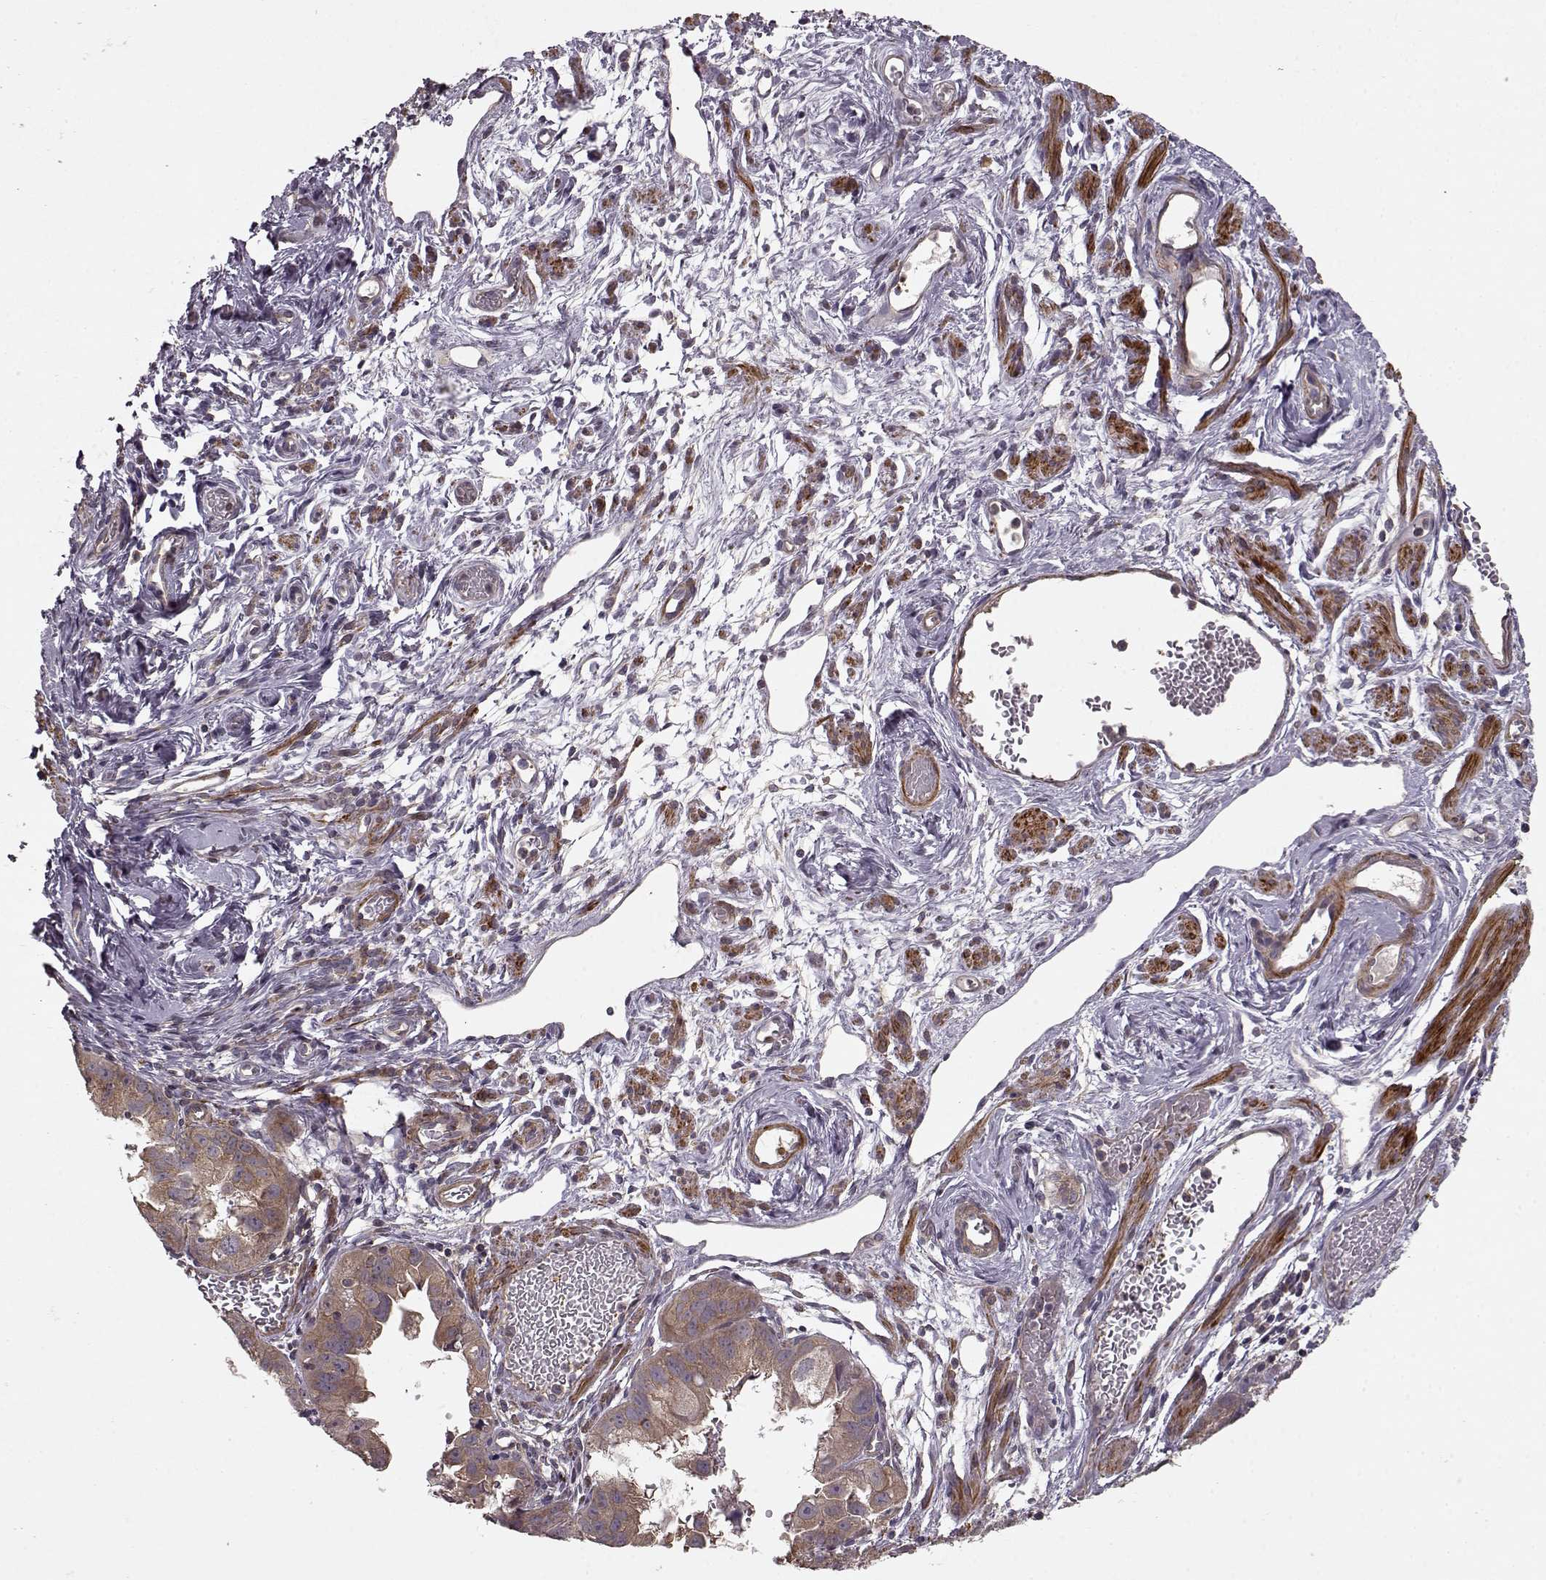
{"staining": {"intensity": "moderate", "quantity": "<25%", "location": "cytoplasmic/membranous"}, "tissue": "ovarian cancer", "cell_type": "Tumor cells", "image_type": "cancer", "snomed": [{"axis": "morphology", "description": "Carcinoma, endometroid"}, {"axis": "topography", "description": "Ovary"}], "caption": "Ovarian cancer (endometroid carcinoma) tissue demonstrates moderate cytoplasmic/membranous expression in about <25% of tumor cells, visualized by immunohistochemistry.", "gene": "SLAIN2", "patient": {"sex": "female", "age": 85}}